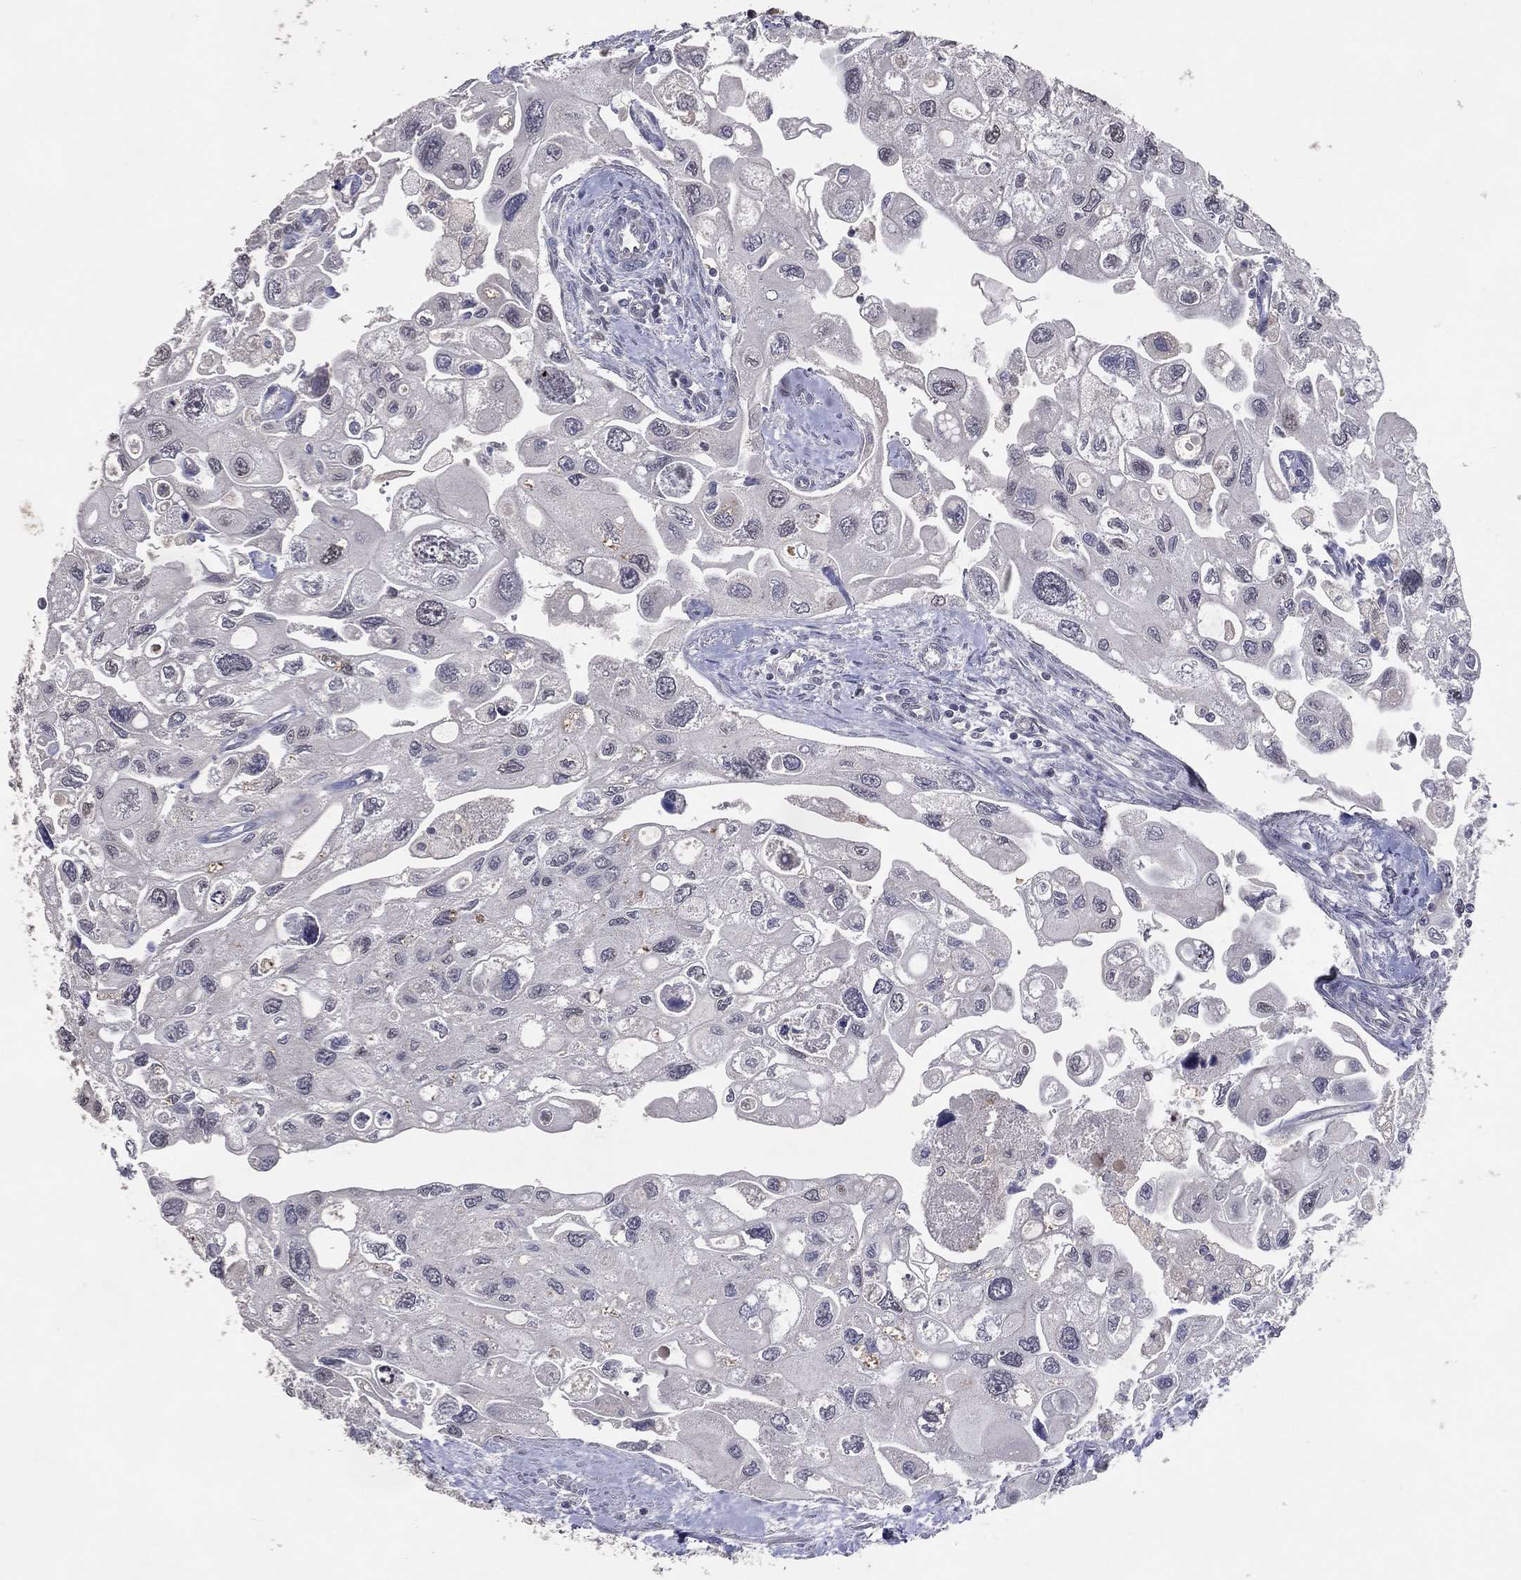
{"staining": {"intensity": "negative", "quantity": "none", "location": "none"}, "tissue": "urothelial cancer", "cell_type": "Tumor cells", "image_type": "cancer", "snomed": [{"axis": "morphology", "description": "Urothelial carcinoma, High grade"}, {"axis": "topography", "description": "Urinary bladder"}], "caption": "DAB (3,3'-diaminobenzidine) immunohistochemical staining of human urothelial cancer reveals no significant staining in tumor cells.", "gene": "DNAH7", "patient": {"sex": "male", "age": 59}}